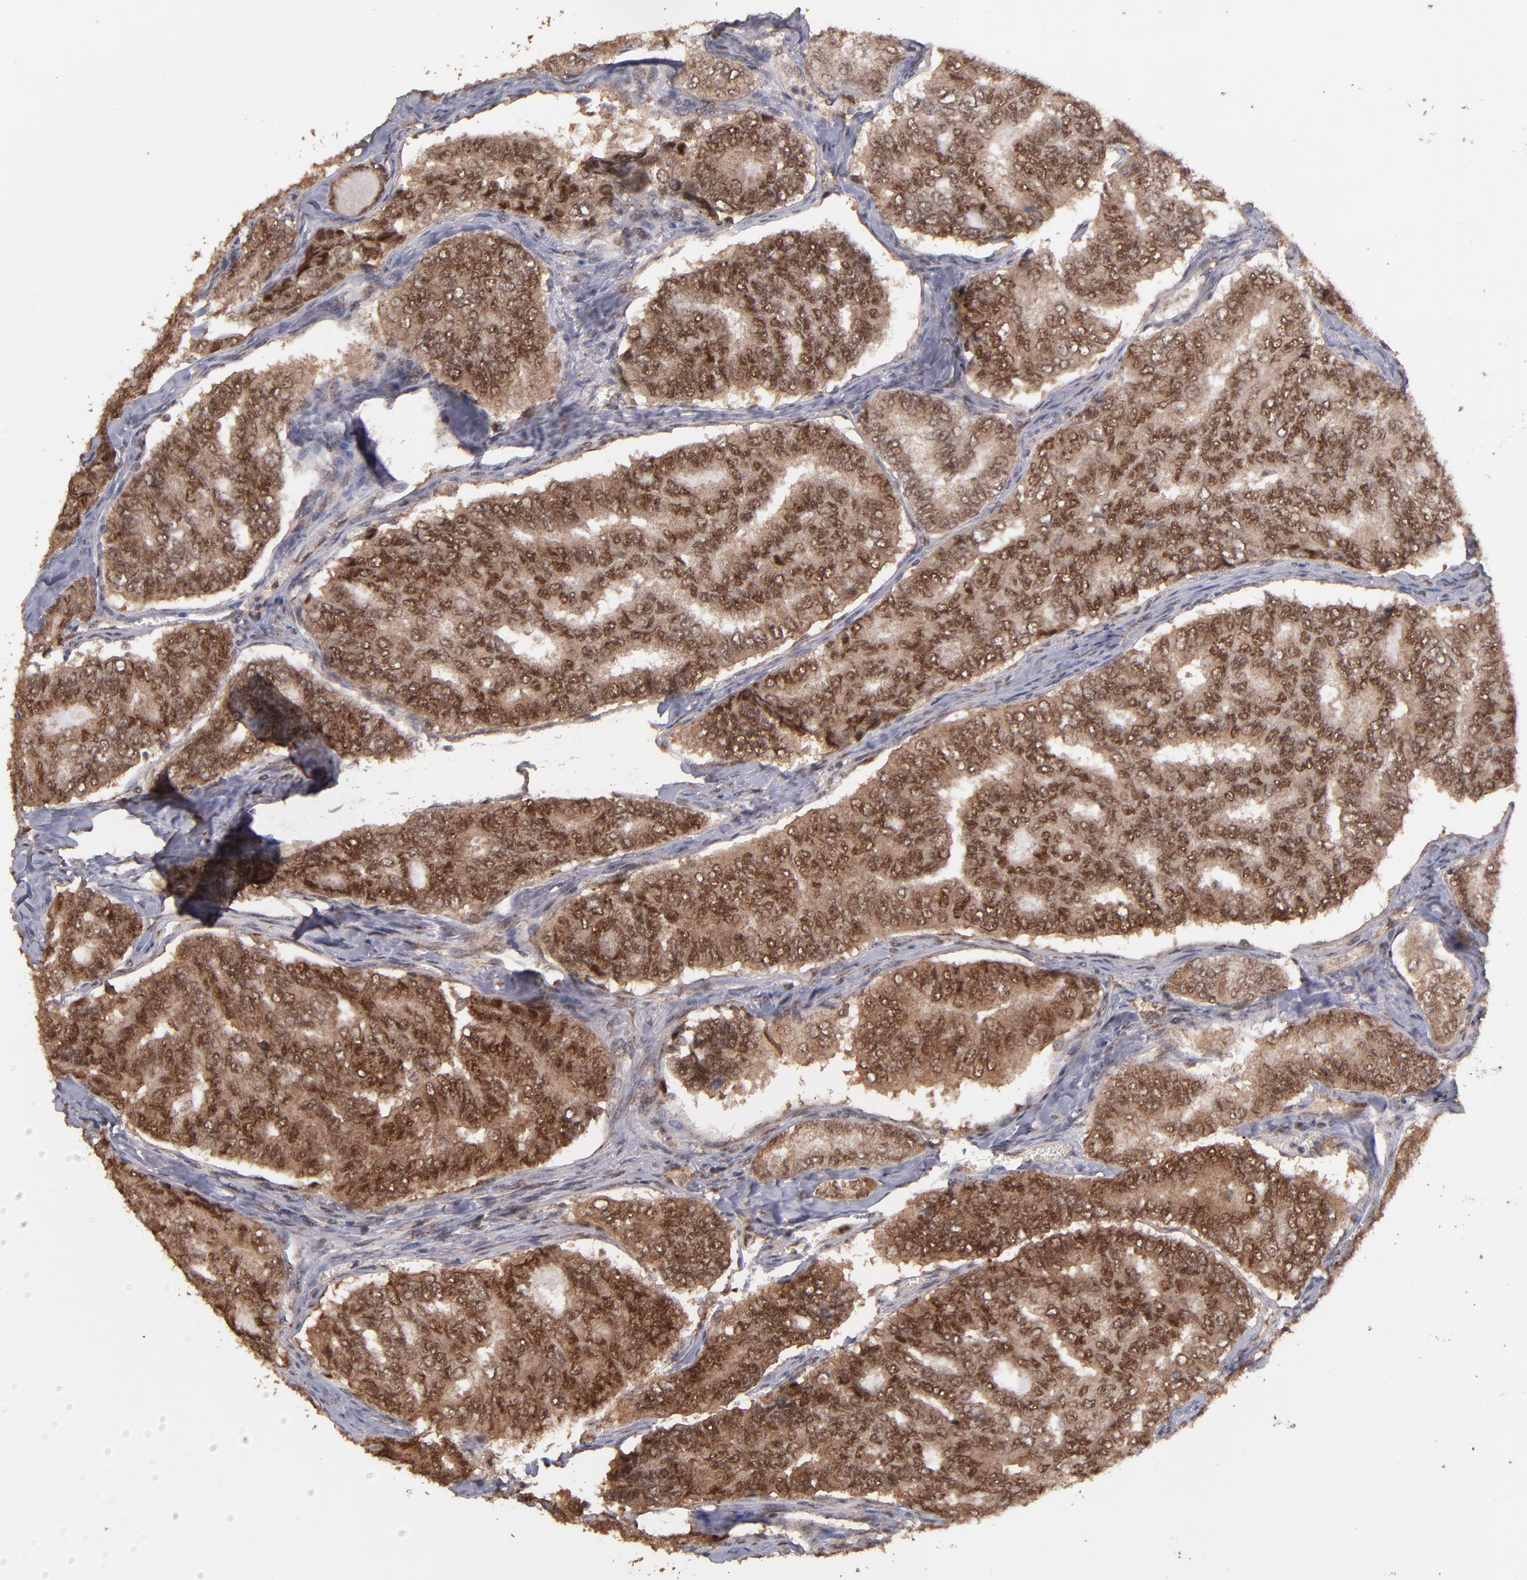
{"staining": {"intensity": "moderate", "quantity": ">75%", "location": "cytoplasmic/membranous,nuclear"}, "tissue": "thyroid cancer", "cell_type": "Tumor cells", "image_type": "cancer", "snomed": [{"axis": "morphology", "description": "Papillary adenocarcinoma, NOS"}, {"axis": "topography", "description": "Thyroid gland"}], "caption": "A medium amount of moderate cytoplasmic/membranous and nuclear staining is present in approximately >75% of tumor cells in papillary adenocarcinoma (thyroid) tissue.", "gene": "EAPP", "patient": {"sex": "female", "age": 35}}